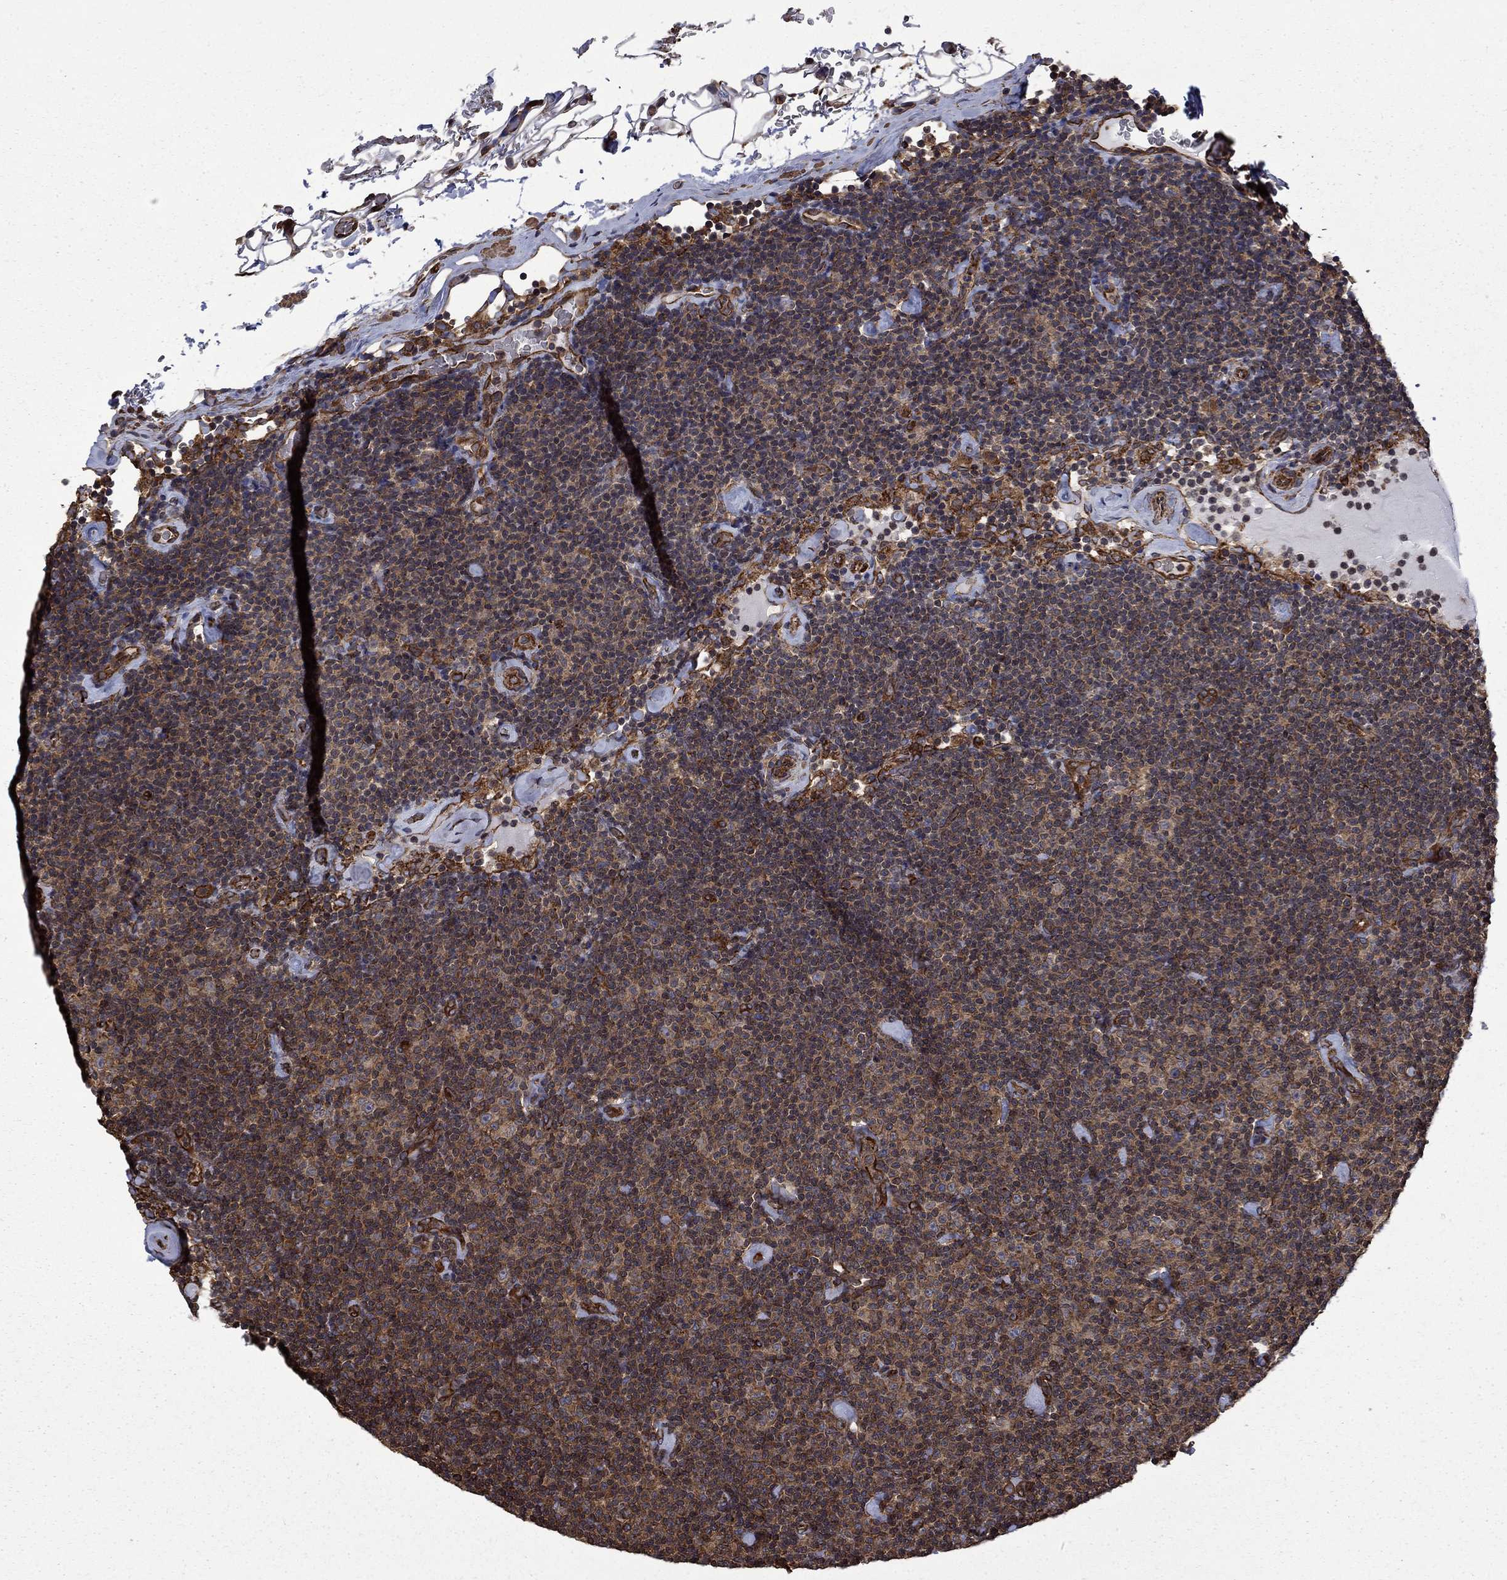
{"staining": {"intensity": "moderate", "quantity": "25%-75%", "location": "cytoplasmic/membranous"}, "tissue": "lymphoma", "cell_type": "Tumor cells", "image_type": "cancer", "snomed": [{"axis": "morphology", "description": "Malignant lymphoma, non-Hodgkin's type, Low grade"}, {"axis": "topography", "description": "Lymph node"}], "caption": "The micrograph shows a brown stain indicating the presence of a protein in the cytoplasmic/membranous of tumor cells in malignant lymphoma, non-Hodgkin's type (low-grade).", "gene": "CUTC", "patient": {"sex": "male", "age": 81}}